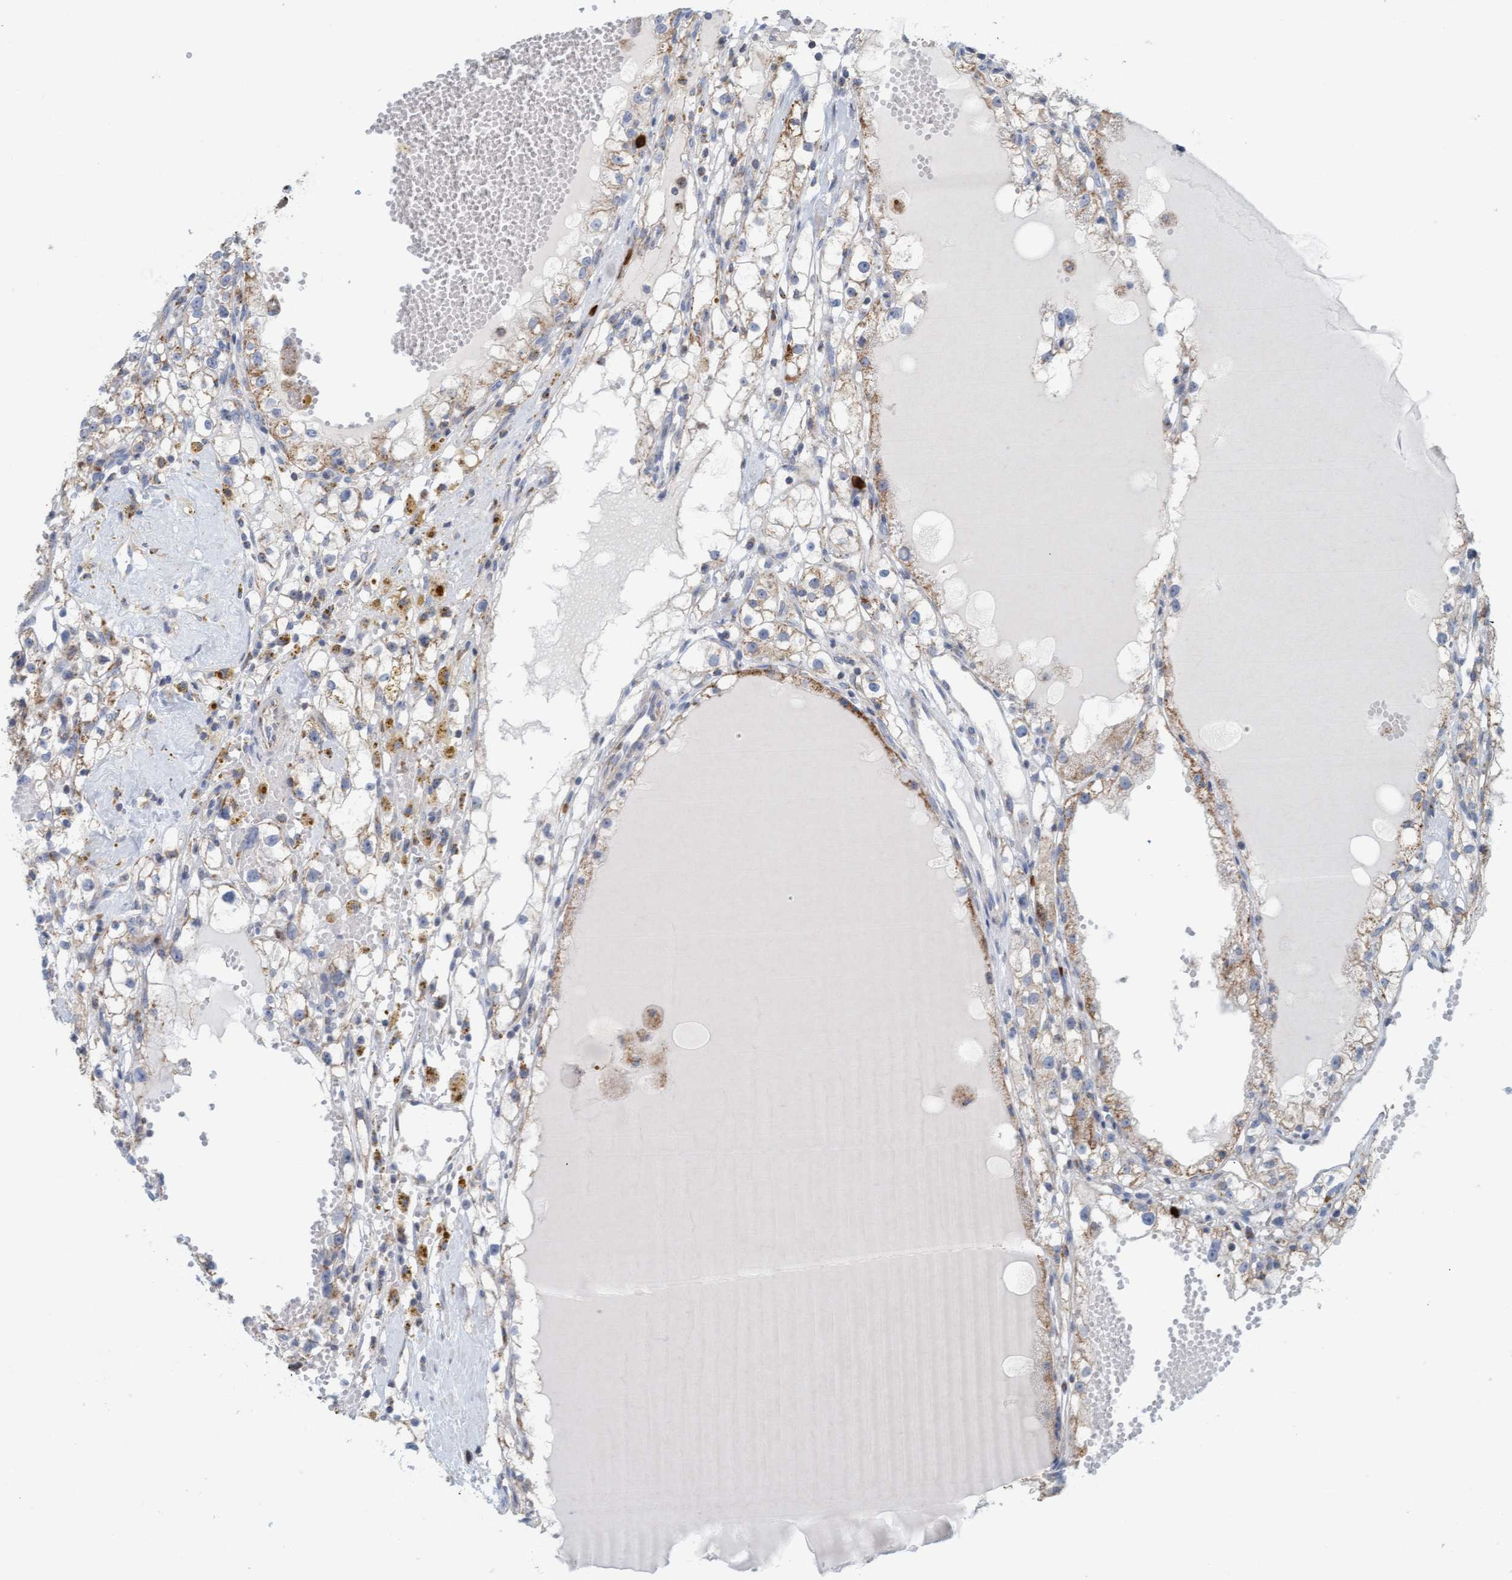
{"staining": {"intensity": "moderate", "quantity": "25%-75%", "location": "cytoplasmic/membranous"}, "tissue": "renal cancer", "cell_type": "Tumor cells", "image_type": "cancer", "snomed": [{"axis": "morphology", "description": "Adenocarcinoma, NOS"}, {"axis": "topography", "description": "Kidney"}], "caption": "Immunohistochemical staining of renal cancer (adenocarcinoma) demonstrates moderate cytoplasmic/membranous protein staining in about 25%-75% of tumor cells.", "gene": "B9D1", "patient": {"sex": "male", "age": 56}}